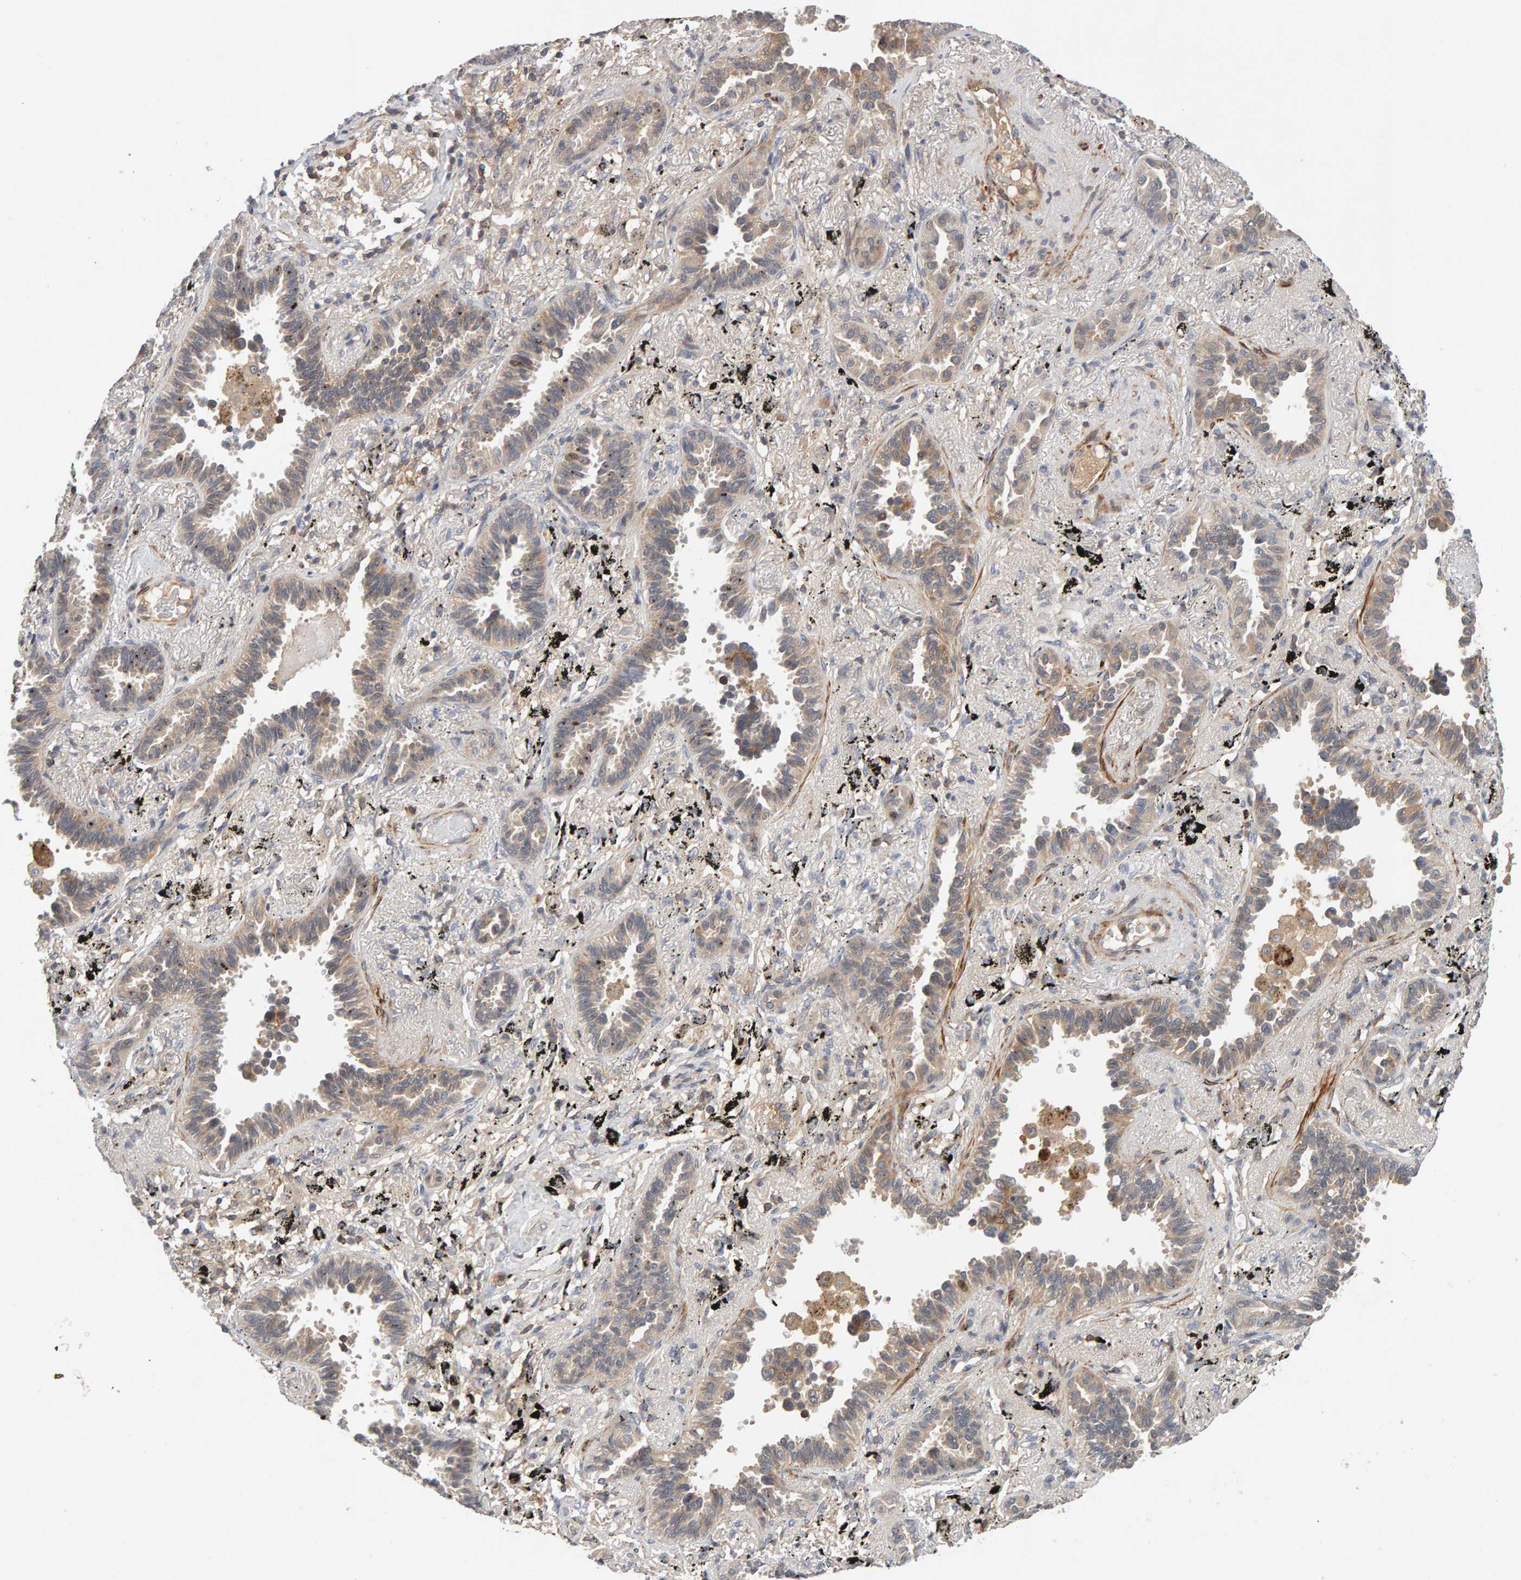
{"staining": {"intensity": "weak", "quantity": "25%-75%", "location": "cytoplasmic/membranous"}, "tissue": "lung cancer", "cell_type": "Tumor cells", "image_type": "cancer", "snomed": [{"axis": "morphology", "description": "Adenocarcinoma, NOS"}, {"axis": "topography", "description": "Lung"}], "caption": "Protein expression analysis of human adenocarcinoma (lung) reveals weak cytoplasmic/membranous staining in about 25%-75% of tumor cells.", "gene": "NUDCD1", "patient": {"sex": "male", "age": 59}}